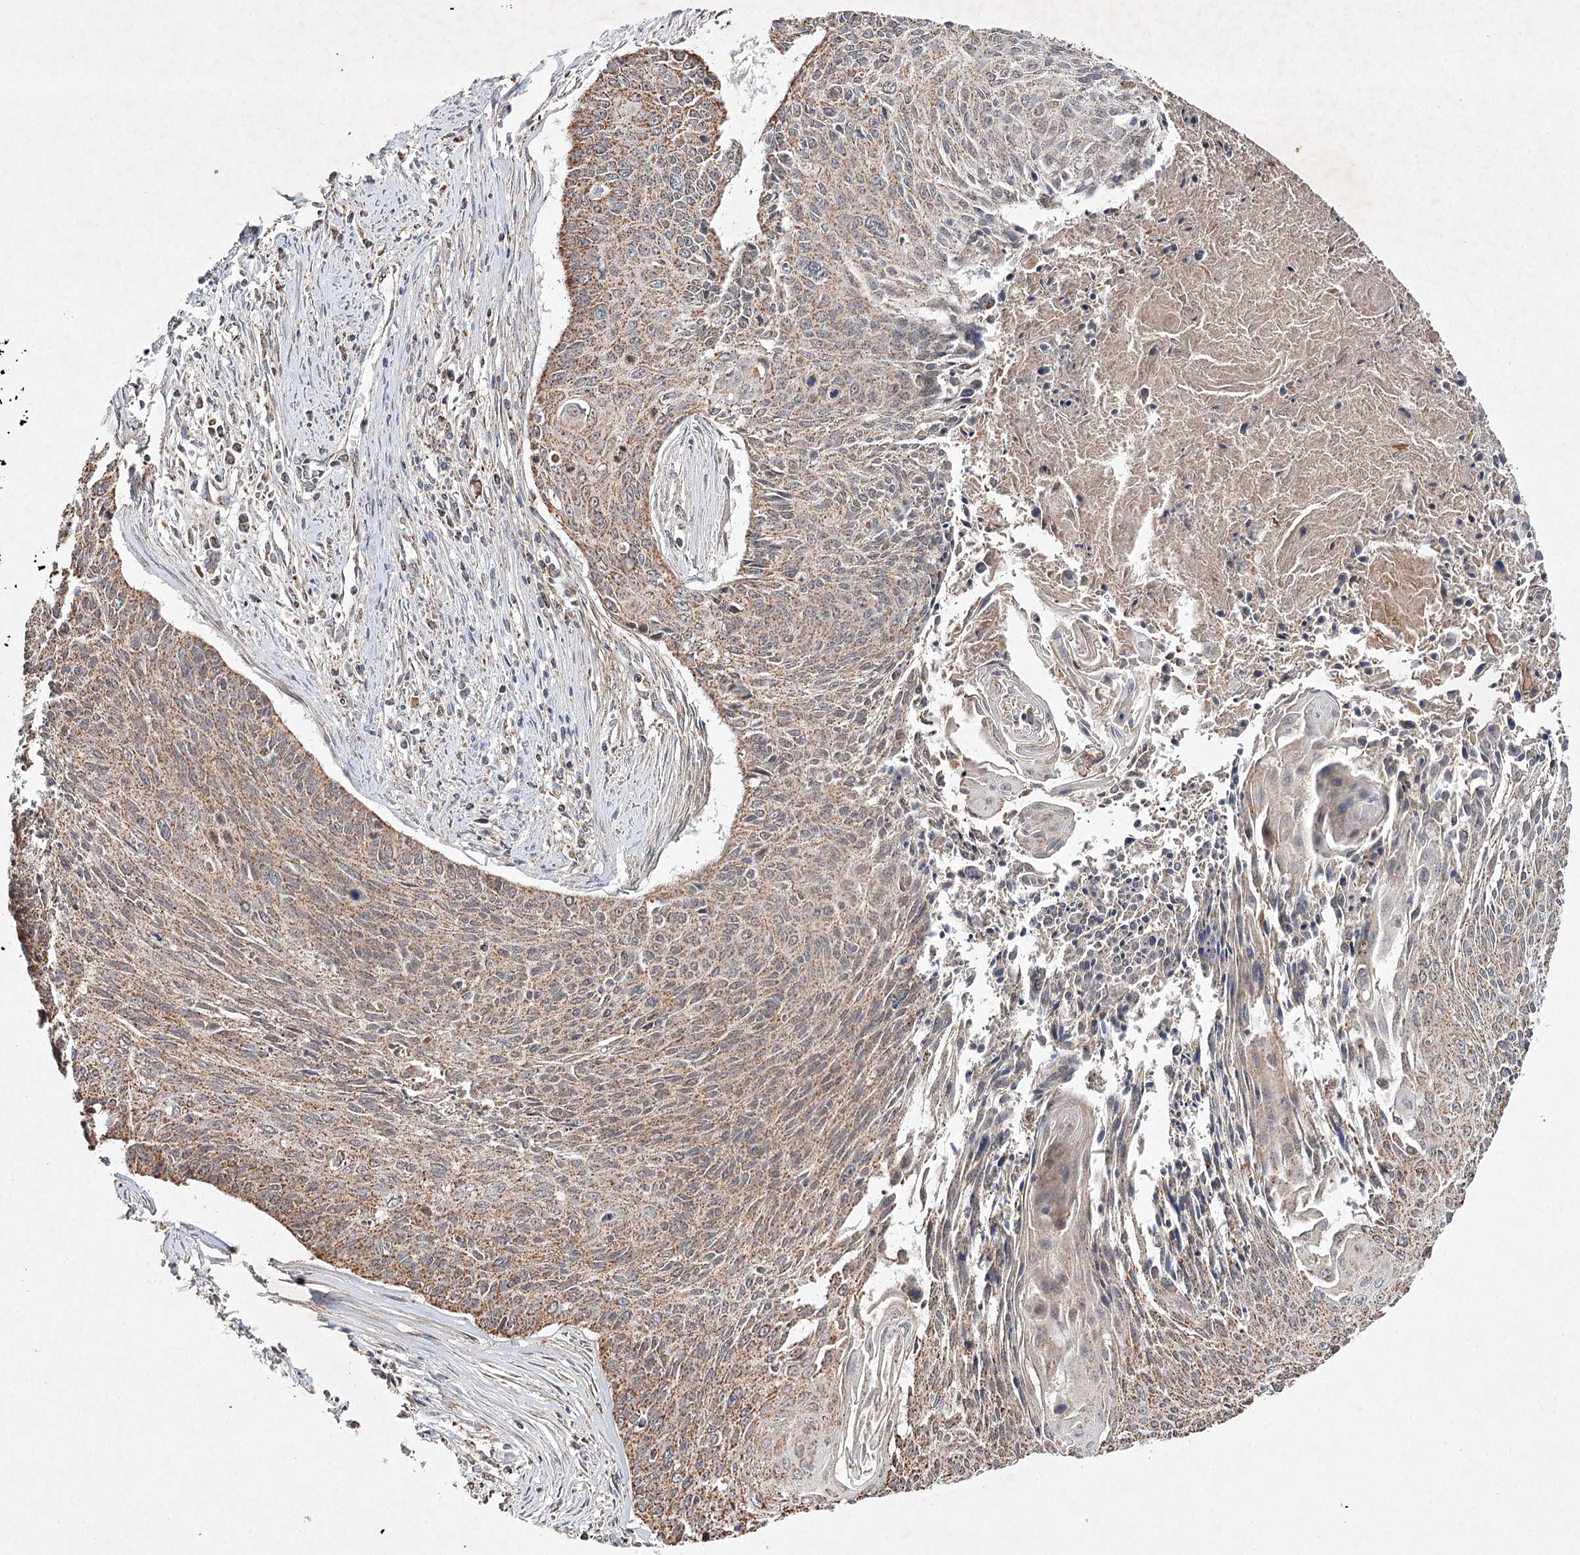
{"staining": {"intensity": "moderate", "quantity": ">75%", "location": "cytoplasmic/membranous"}, "tissue": "cervical cancer", "cell_type": "Tumor cells", "image_type": "cancer", "snomed": [{"axis": "morphology", "description": "Squamous cell carcinoma, NOS"}, {"axis": "topography", "description": "Cervix"}], "caption": "Protein expression analysis of human cervical cancer reveals moderate cytoplasmic/membranous expression in approximately >75% of tumor cells. Ihc stains the protein in brown and the nuclei are stained blue.", "gene": "PIK3CB", "patient": {"sex": "female", "age": 55}}